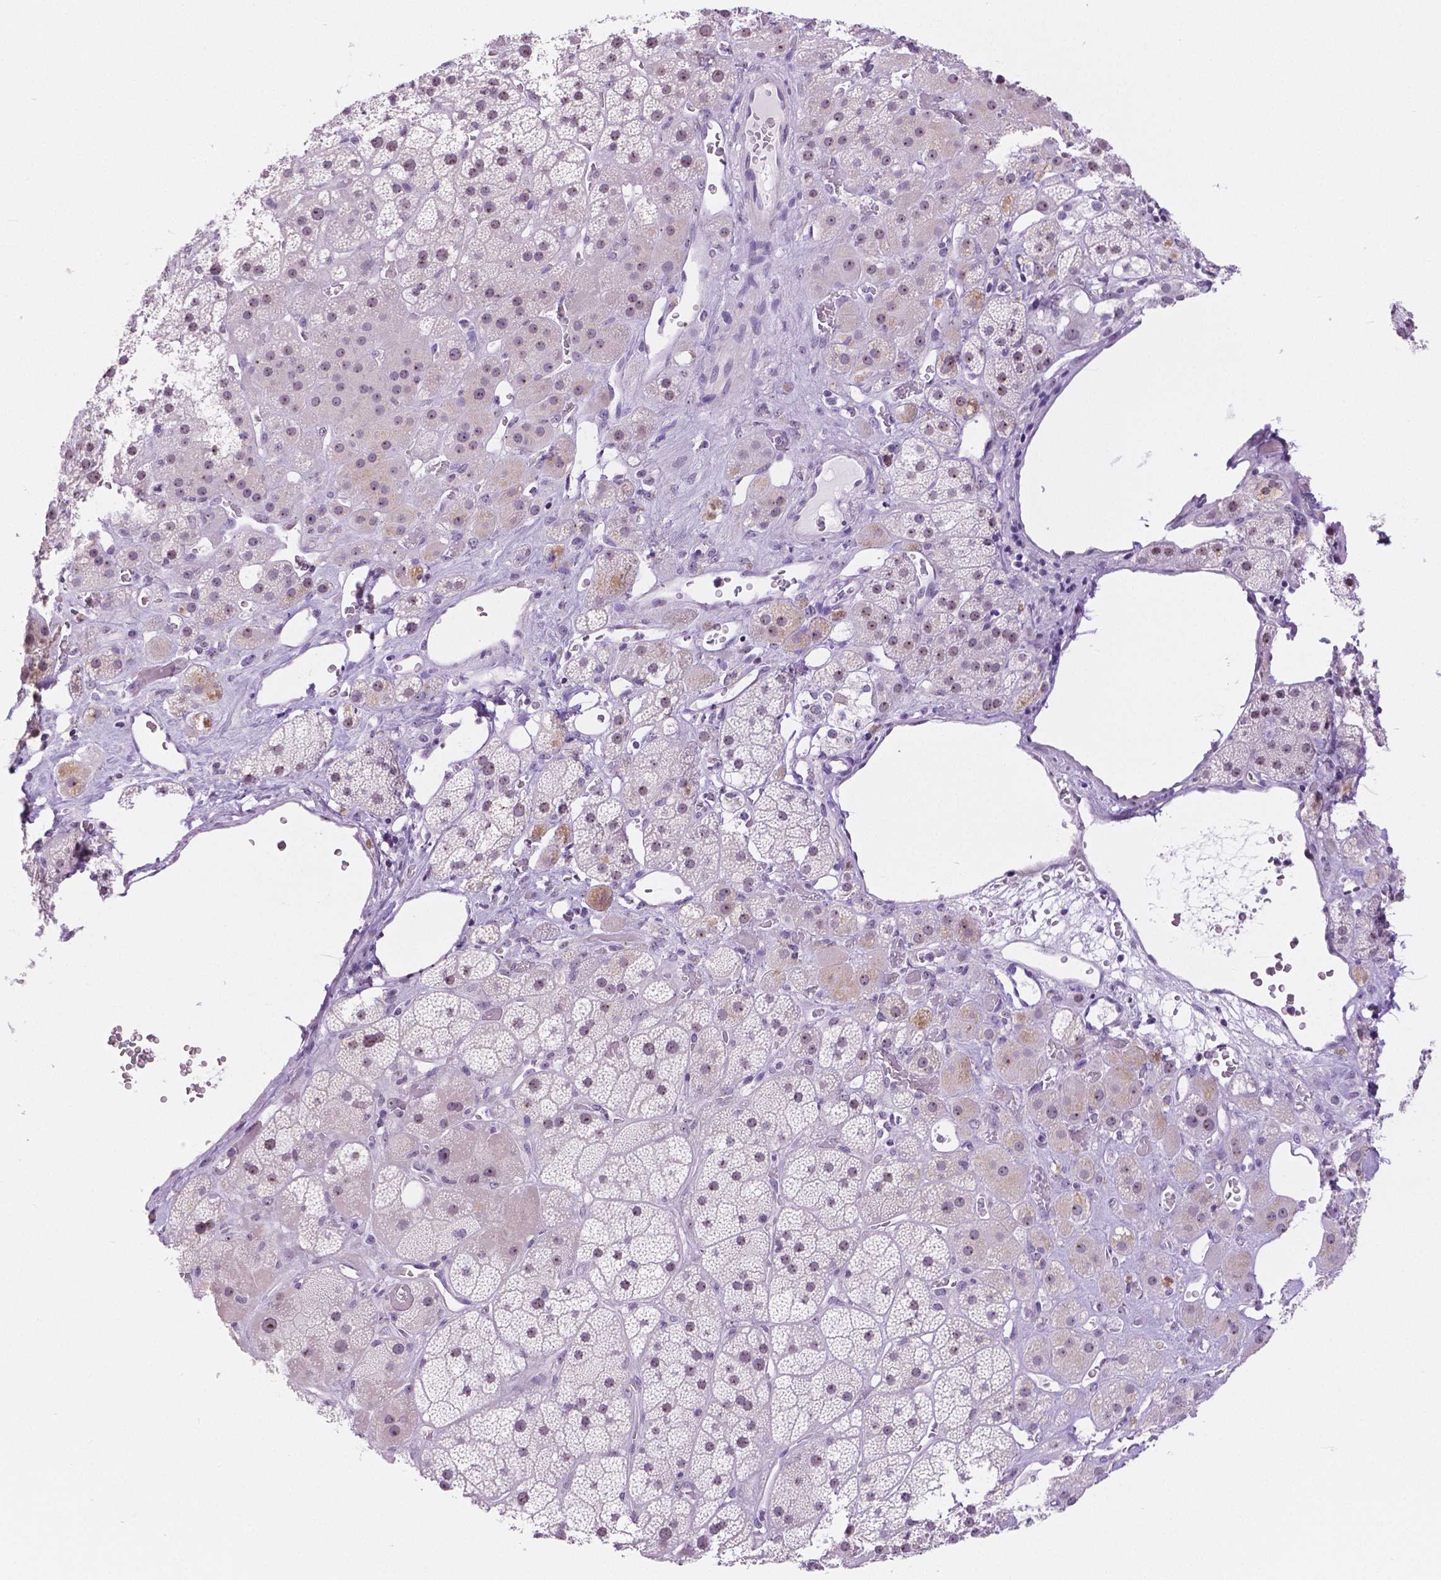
{"staining": {"intensity": "weak", "quantity": "25%-75%", "location": "nuclear"}, "tissue": "adrenal gland", "cell_type": "Glandular cells", "image_type": "normal", "snomed": [{"axis": "morphology", "description": "Normal tissue, NOS"}, {"axis": "topography", "description": "Adrenal gland"}], "caption": "Immunohistochemical staining of benign human adrenal gland demonstrates weak nuclear protein positivity in approximately 25%-75% of glandular cells.", "gene": "NHP2", "patient": {"sex": "male", "age": 57}}